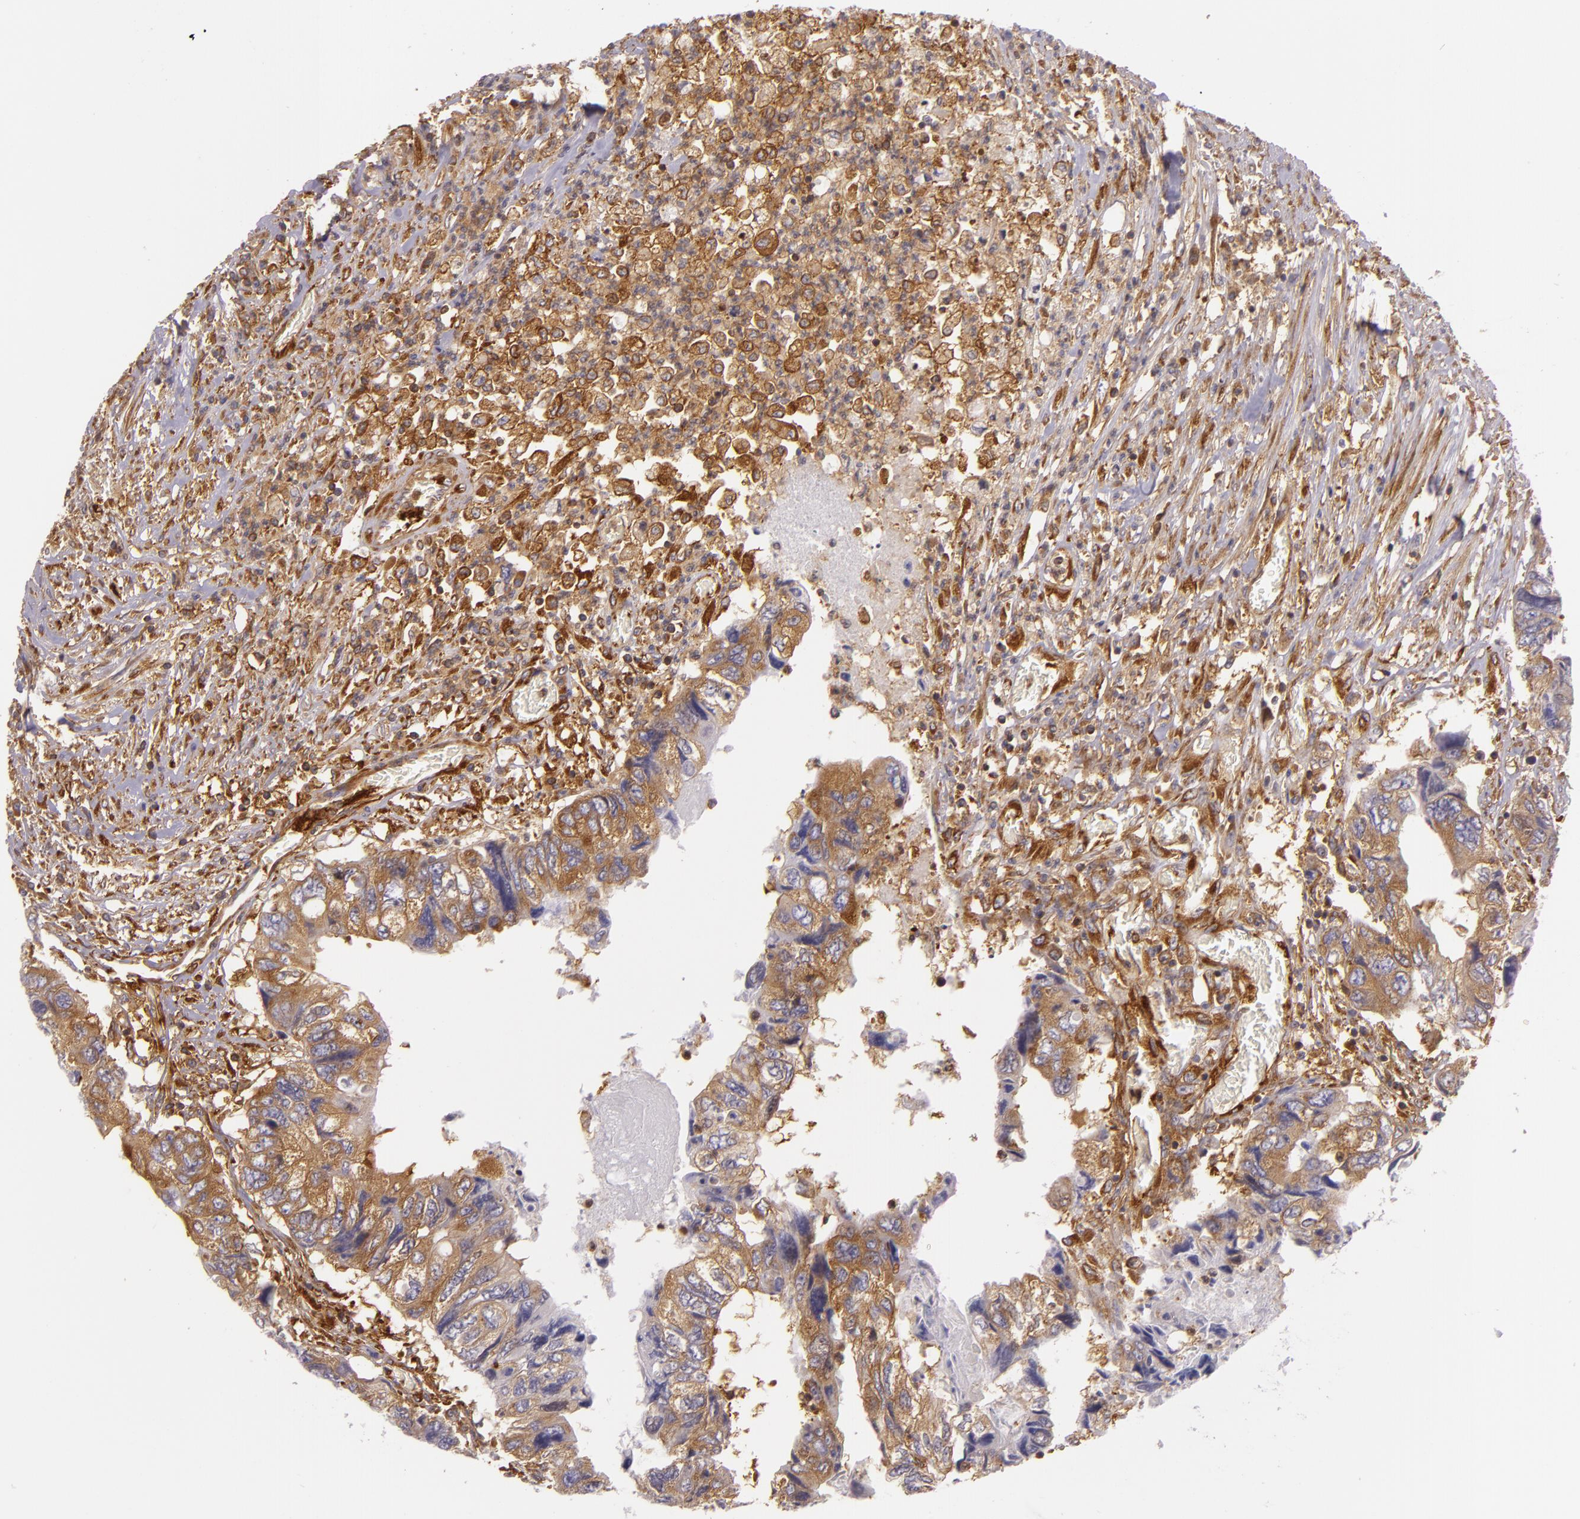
{"staining": {"intensity": "strong", "quantity": ">75%", "location": "cytoplasmic/membranous"}, "tissue": "colorectal cancer", "cell_type": "Tumor cells", "image_type": "cancer", "snomed": [{"axis": "morphology", "description": "Adenocarcinoma, NOS"}, {"axis": "topography", "description": "Rectum"}], "caption": "Adenocarcinoma (colorectal) stained with DAB (3,3'-diaminobenzidine) IHC demonstrates high levels of strong cytoplasmic/membranous staining in approximately >75% of tumor cells.", "gene": "TLN1", "patient": {"sex": "female", "age": 82}}